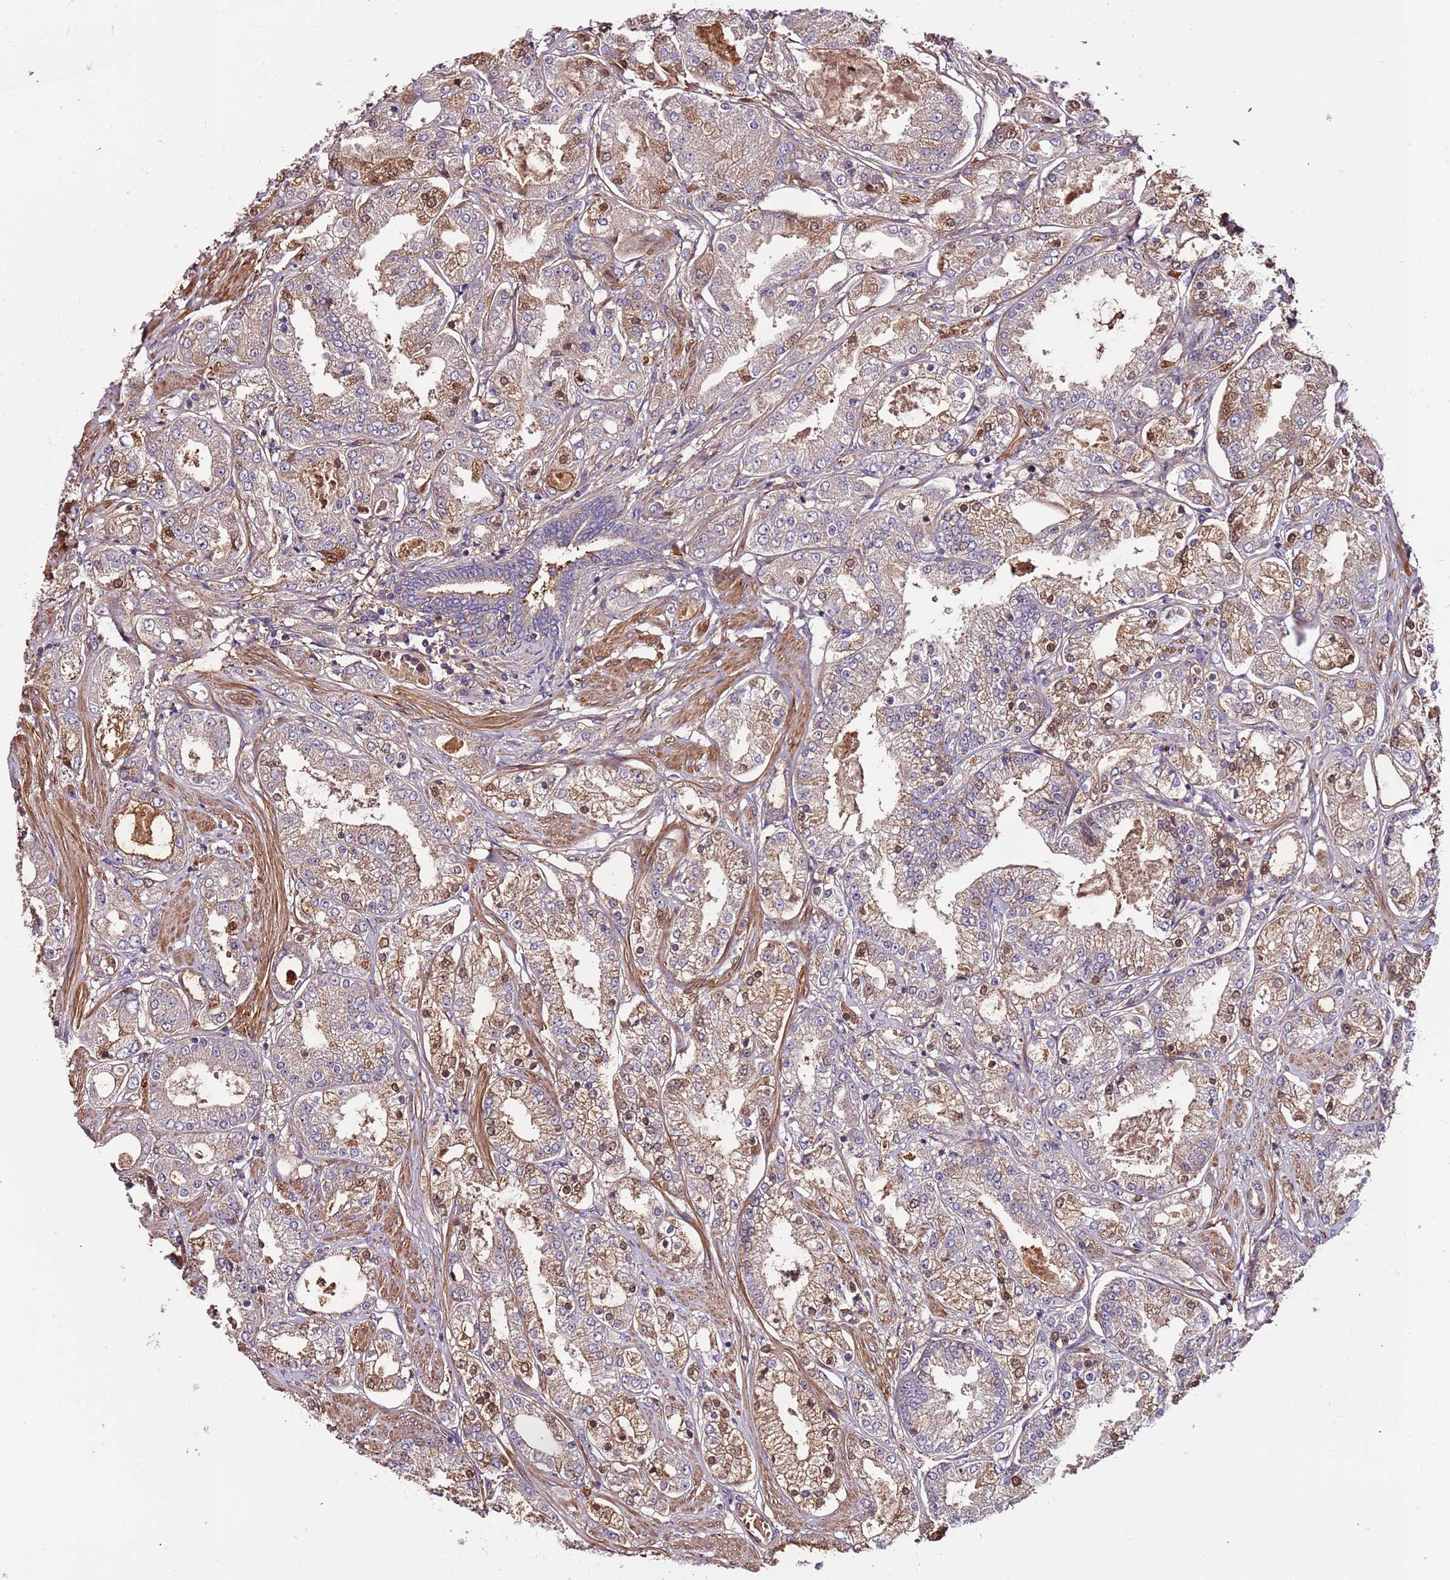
{"staining": {"intensity": "moderate", "quantity": "<25%", "location": "cytoplasmic/membranous,nuclear"}, "tissue": "prostate cancer", "cell_type": "Tumor cells", "image_type": "cancer", "snomed": [{"axis": "morphology", "description": "Adenocarcinoma, High grade"}, {"axis": "topography", "description": "Prostate"}], "caption": "Immunohistochemistry (IHC) image of neoplastic tissue: human prostate high-grade adenocarcinoma stained using immunohistochemistry exhibits low levels of moderate protein expression localized specifically in the cytoplasmic/membranous and nuclear of tumor cells, appearing as a cytoplasmic/membranous and nuclear brown color.", "gene": "DENR", "patient": {"sex": "male", "age": 69}}